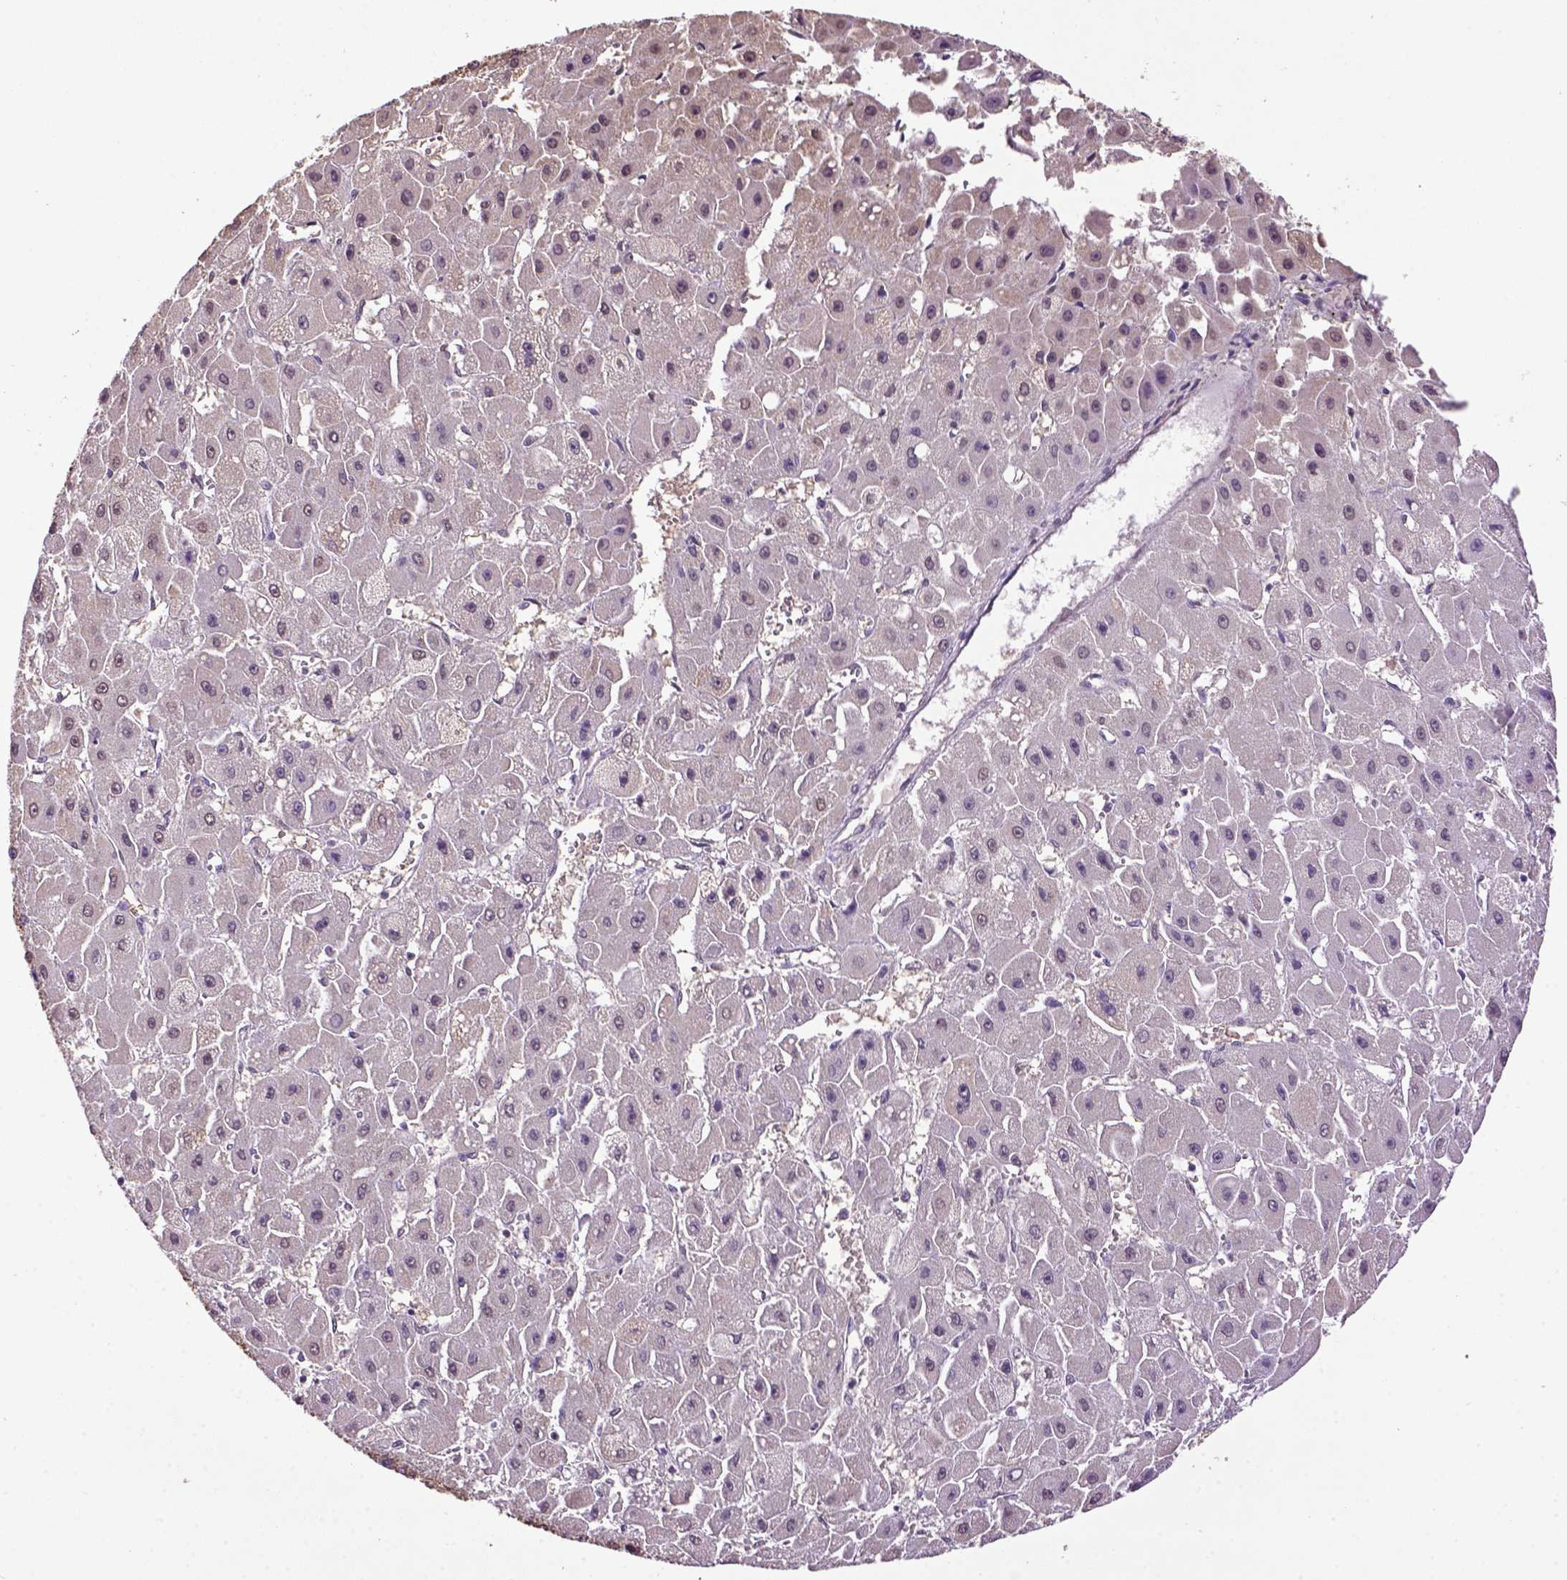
{"staining": {"intensity": "weak", "quantity": "<25%", "location": "cytoplasmic/membranous"}, "tissue": "liver cancer", "cell_type": "Tumor cells", "image_type": "cancer", "snomed": [{"axis": "morphology", "description": "Carcinoma, Hepatocellular, NOS"}, {"axis": "topography", "description": "Liver"}], "caption": "A high-resolution micrograph shows IHC staining of hepatocellular carcinoma (liver), which reveals no significant staining in tumor cells. (IHC, brightfield microscopy, high magnification).", "gene": "WDR17", "patient": {"sex": "female", "age": 25}}